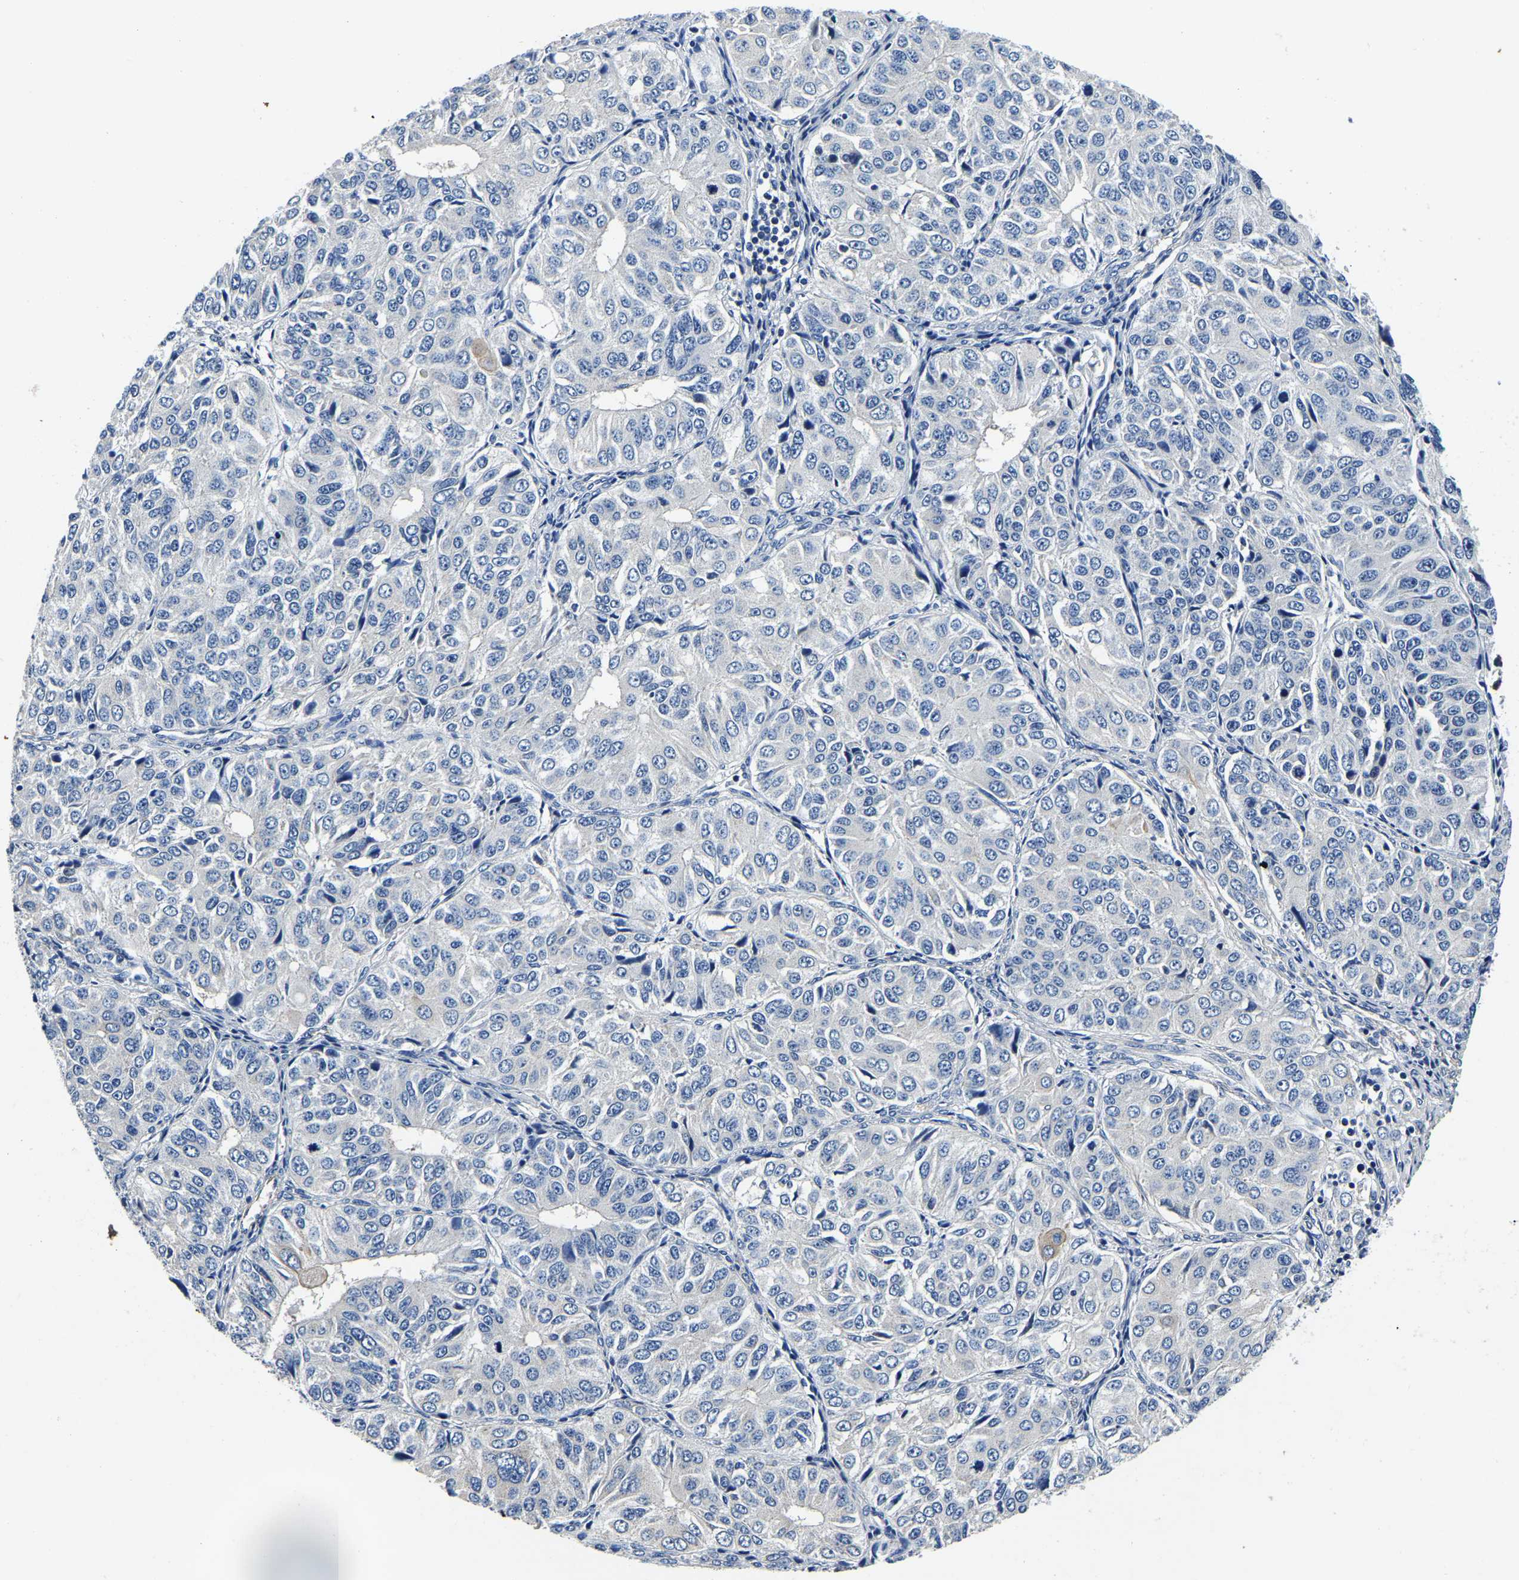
{"staining": {"intensity": "negative", "quantity": "none", "location": "none"}, "tissue": "ovarian cancer", "cell_type": "Tumor cells", "image_type": "cancer", "snomed": [{"axis": "morphology", "description": "Carcinoma, endometroid"}, {"axis": "topography", "description": "Ovary"}], "caption": "IHC of human ovarian endometroid carcinoma exhibits no expression in tumor cells.", "gene": "KCTD17", "patient": {"sex": "female", "age": 51}}